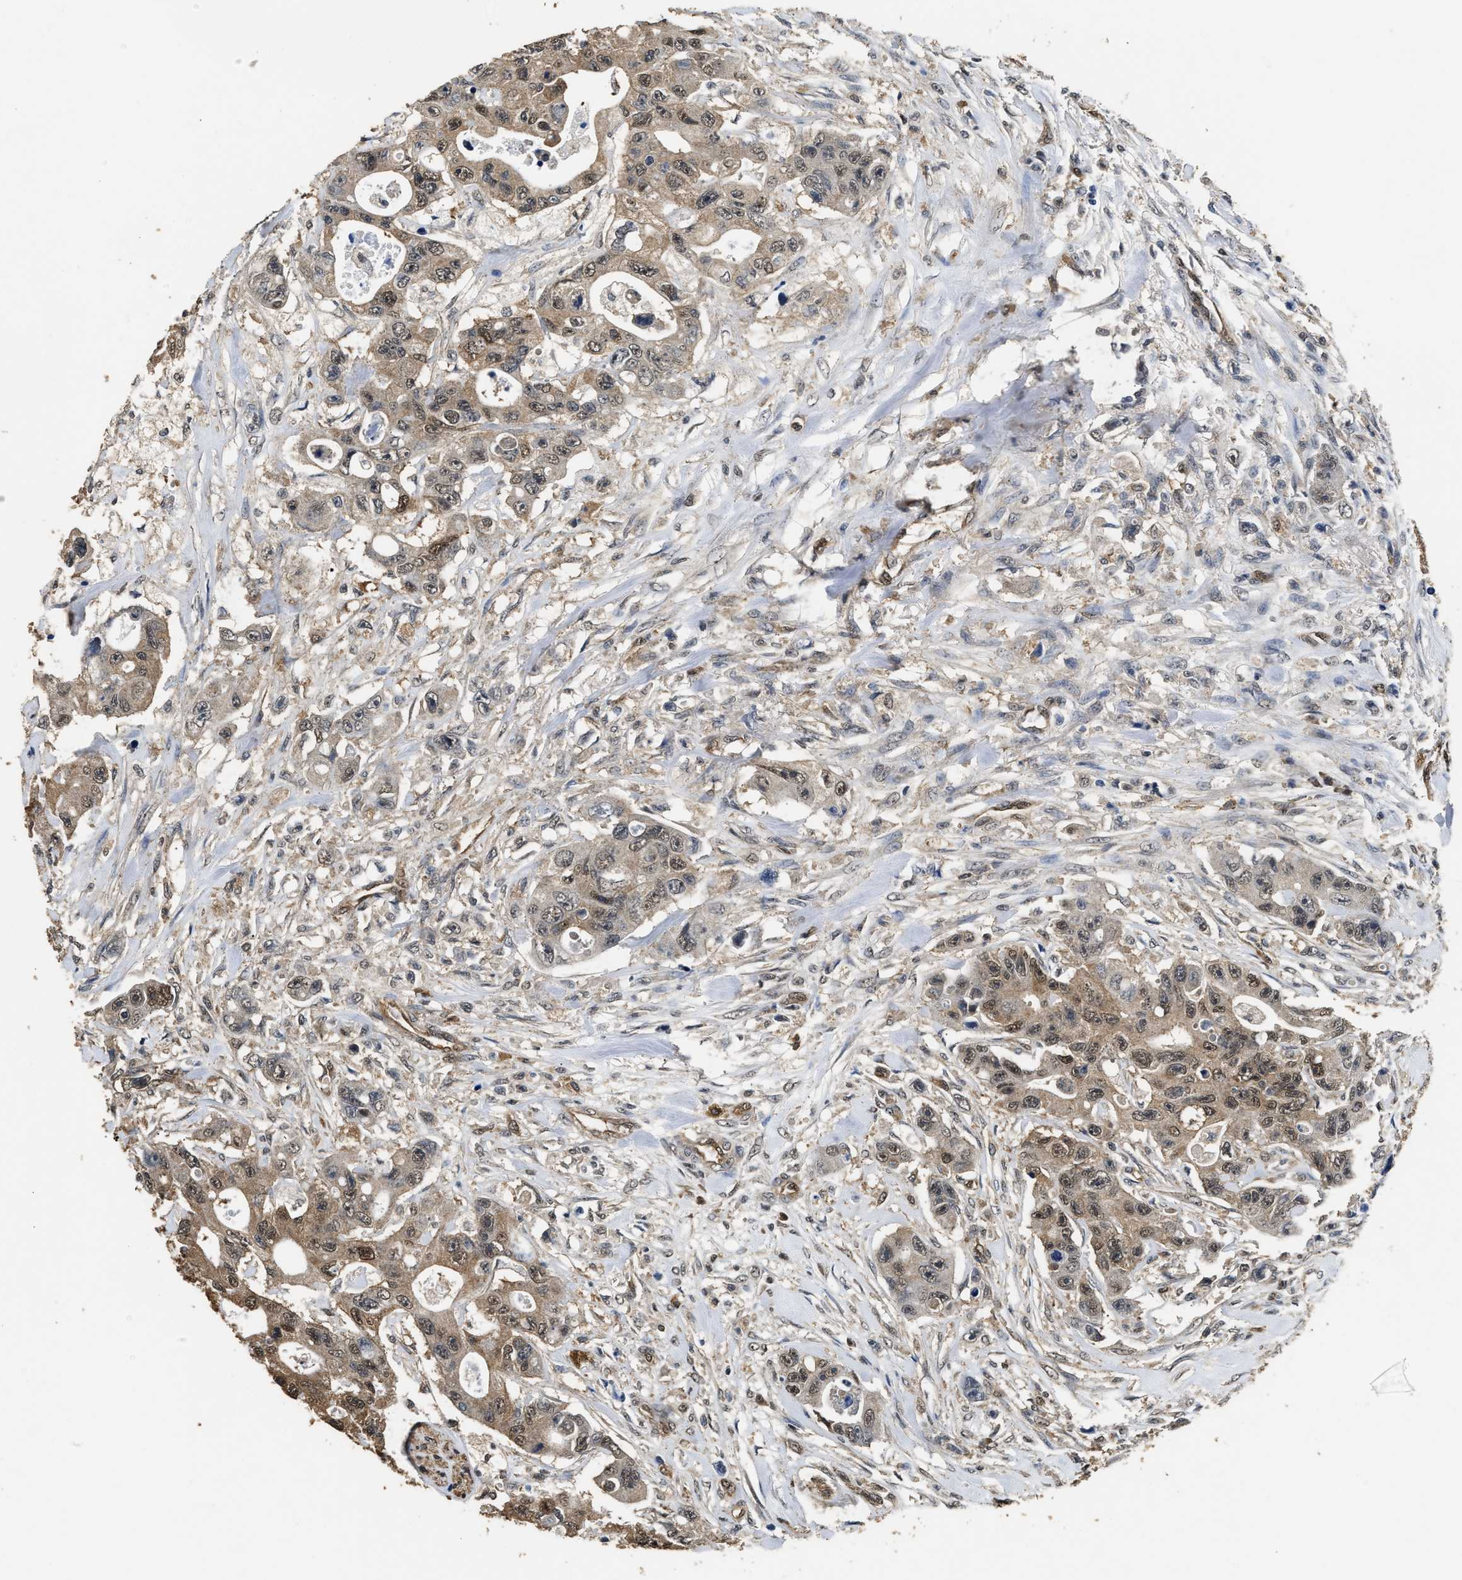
{"staining": {"intensity": "moderate", "quantity": ">75%", "location": "cytoplasmic/membranous,nuclear"}, "tissue": "colorectal cancer", "cell_type": "Tumor cells", "image_type": "cancer", "snomed": [{"axis": "morphology", "description": "Adenocarcinoma, NOS"}, {"axis": "topography", "description": "Colon"}], "caption": "Protein expression analysis of human colorectal cancer (adenocarcinoma) reveals moderate cytoplasmic/membranous and nuclear staining in approximately >75% of tumor cells.", "gene": "YWHAE", "patient": {"sex": "female", "age": 46}}